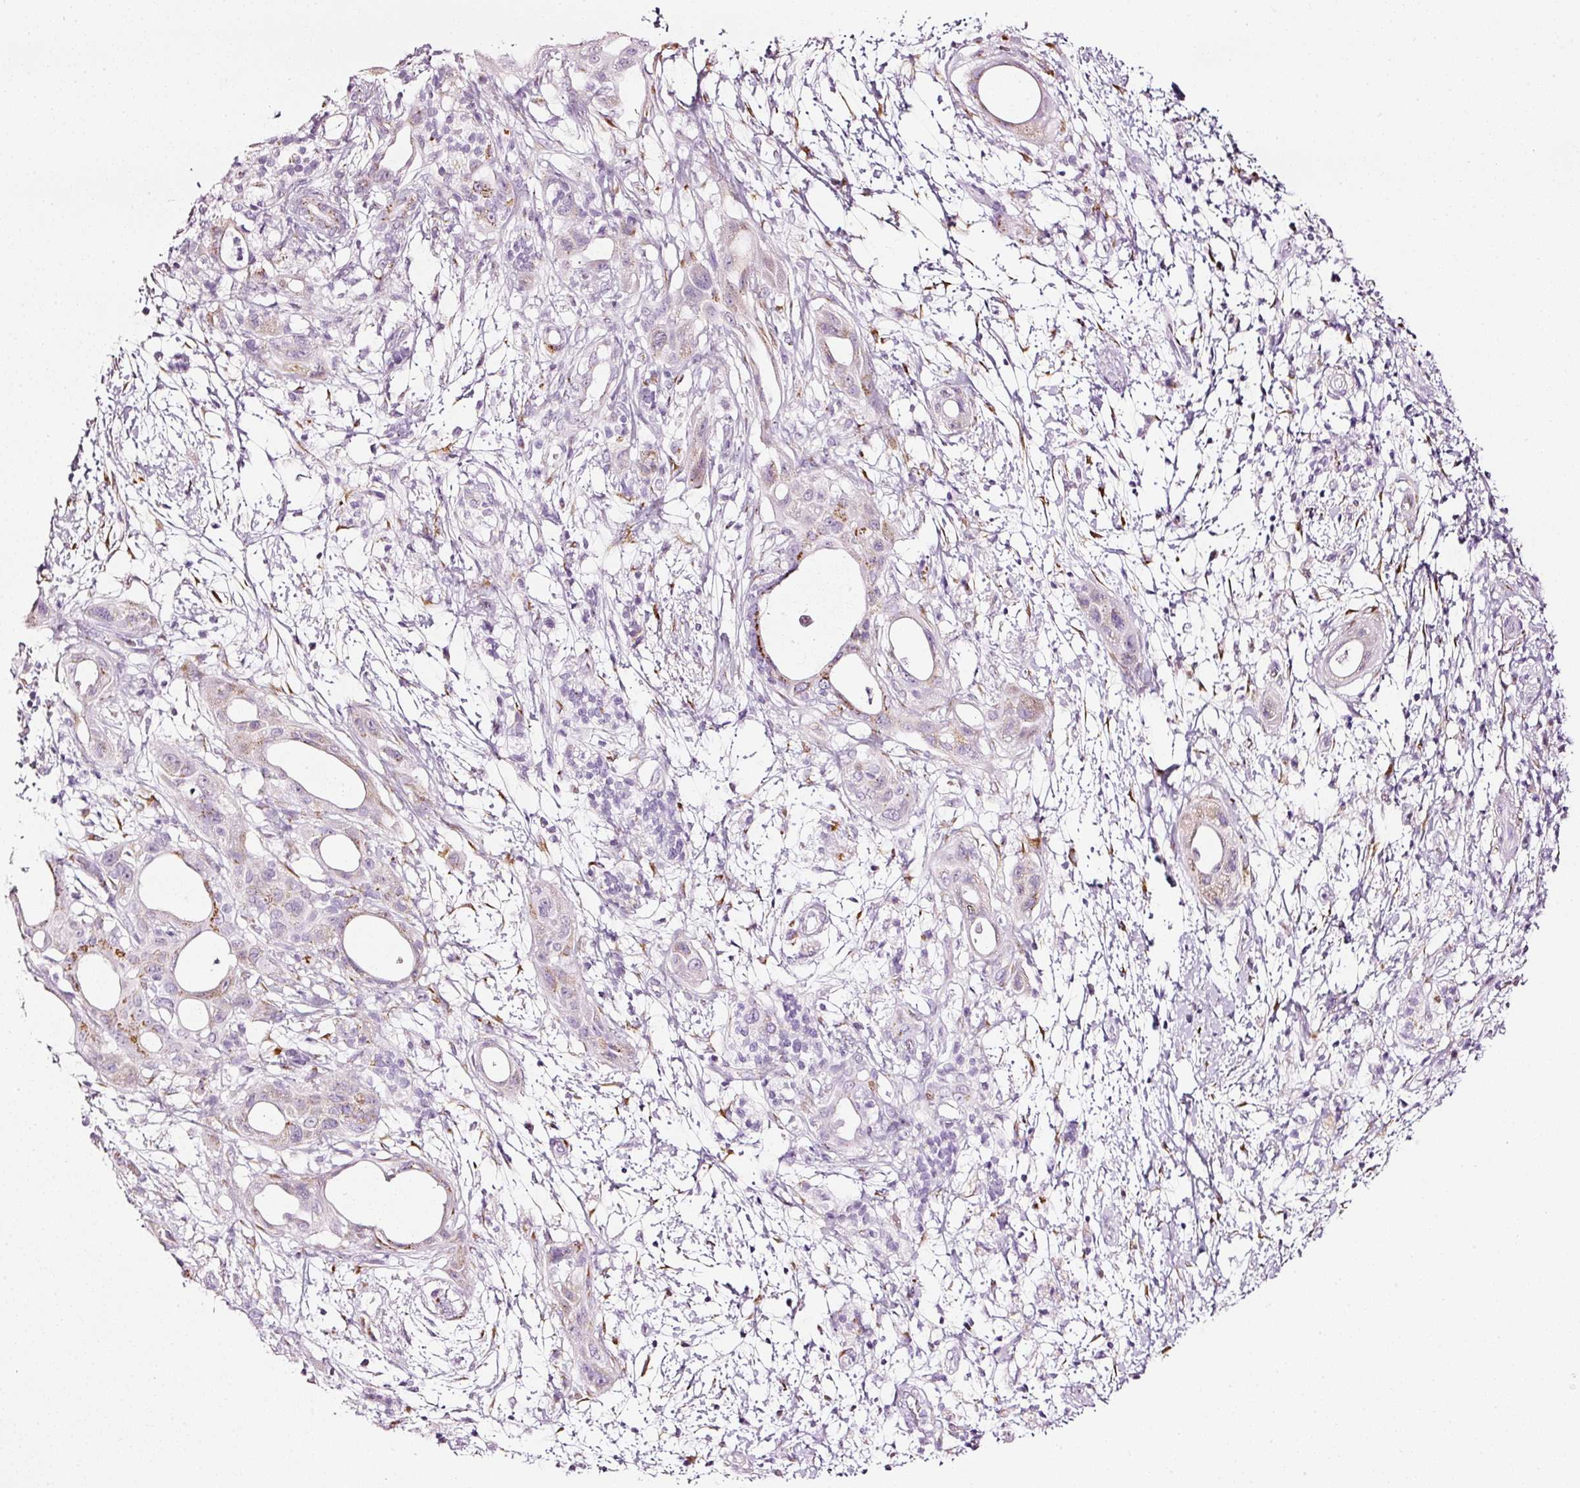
{"staining": {"intensity": "moderate", "quantity": "<25%", "location": "cytoplasmic/membranous"}, "tissue": "pancreatic cancer", "cell_type": "Tumor cells", "image_type": "cancer", "snomed": [{"axis": "morphology", "description": "Adenocarcinoma, NOS"}, {"axis": "topography", "description": "Pancreas"}], "caption": "A photomicrograph of human adenocarcinoma (pancreatic) stained for a protein demonstrates moderate cytoplasmic/membranous brown staining in tumor cells. (Brightfield microscopy of DAB IHC at high magnification).", "gene": "SDF4", "patient": {"sex": "male", "age": 68}}